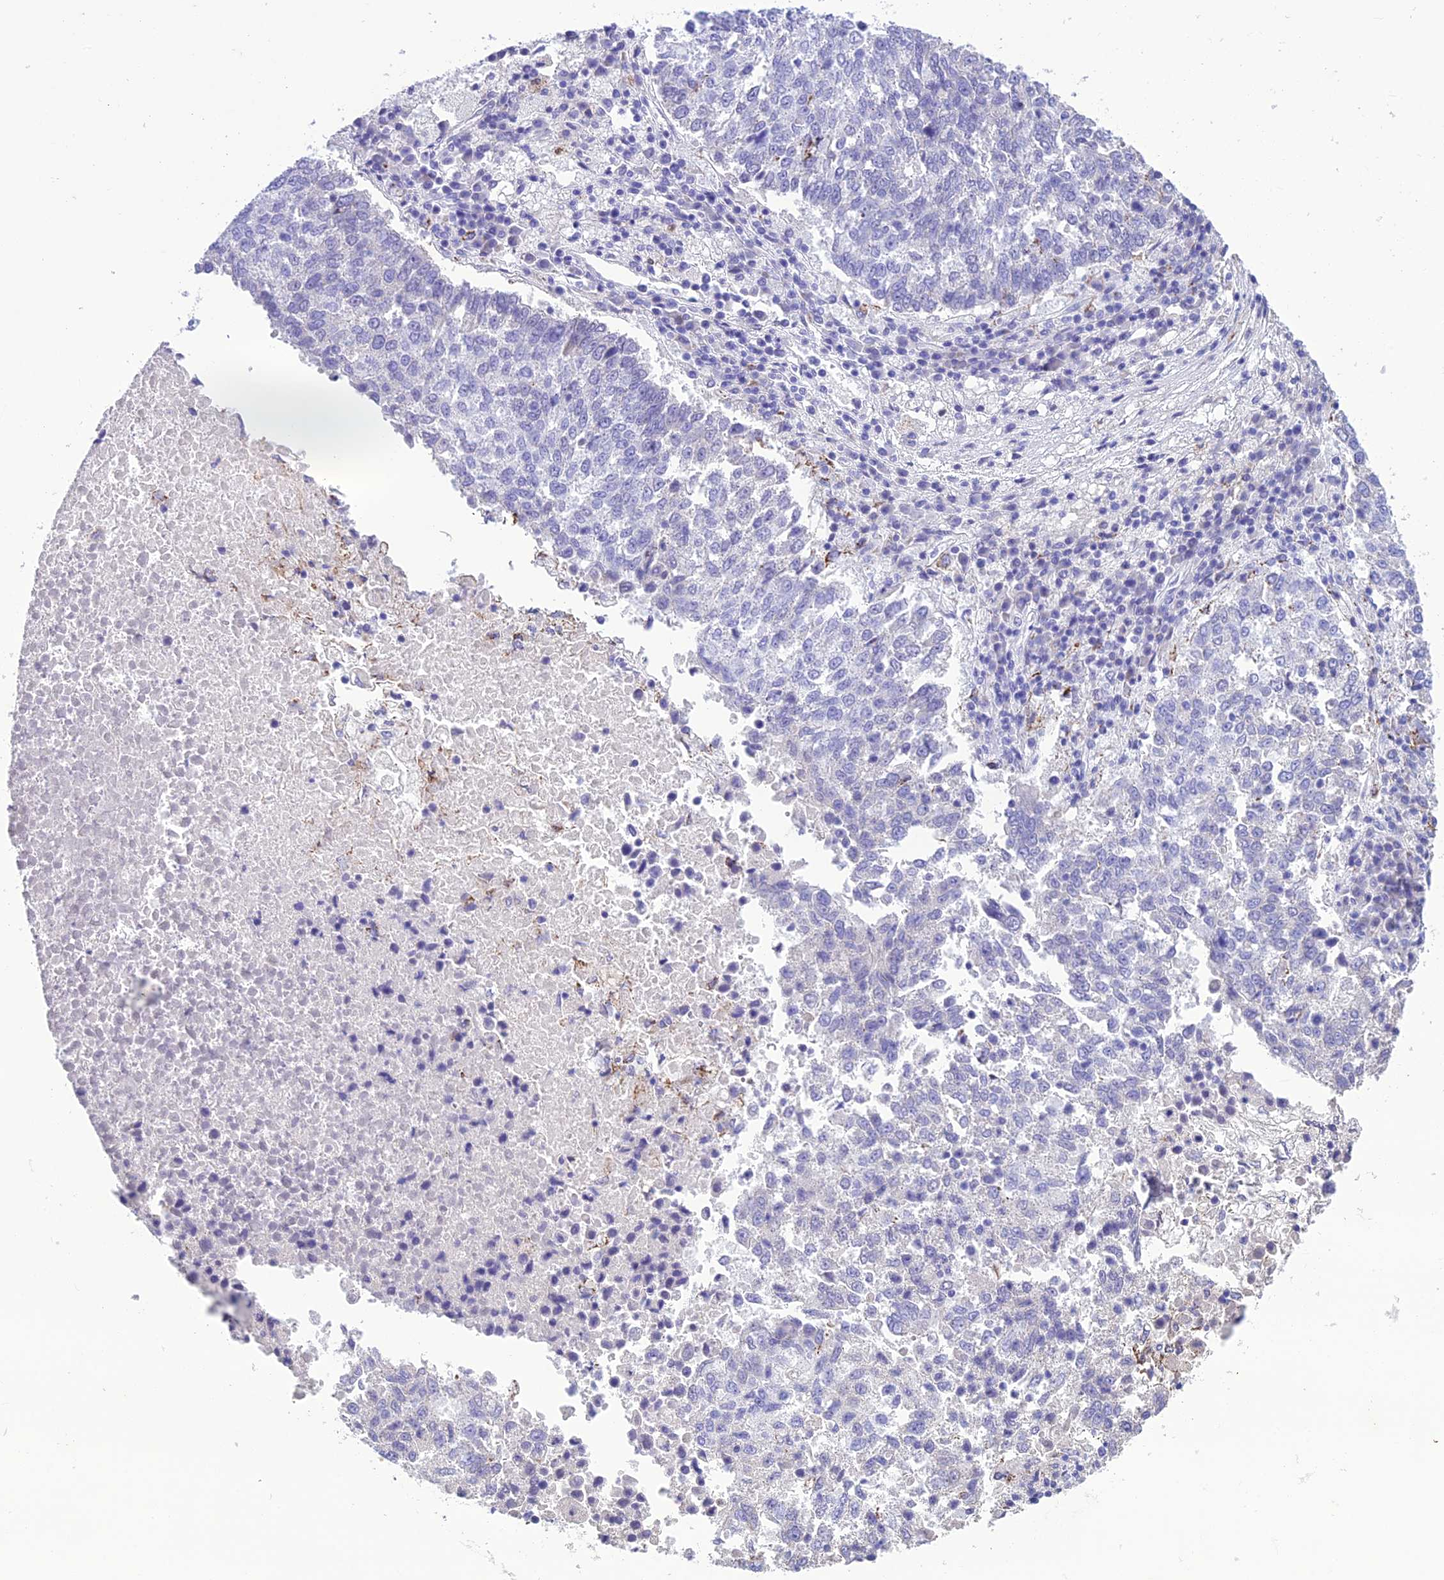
{"staining": {"intensity": "negative", "quantity": "none", "location": "none"}, "tissue": "lung cancer", "cell_type": "Tumor cells", "image_type": "cancer", "snomed": [{"axis": "morphology", "description": "Squamous cell carcinoma, NOS"}, {"axis": "topography", "description": "Lung"}], "caption": "Lung cancer (squamous cell carcinoma) stained for a protein using IHC shows no positivity tumor cells.", "gene": "TRAM1L1", "patient": {"sex": "male", "age": 73}}